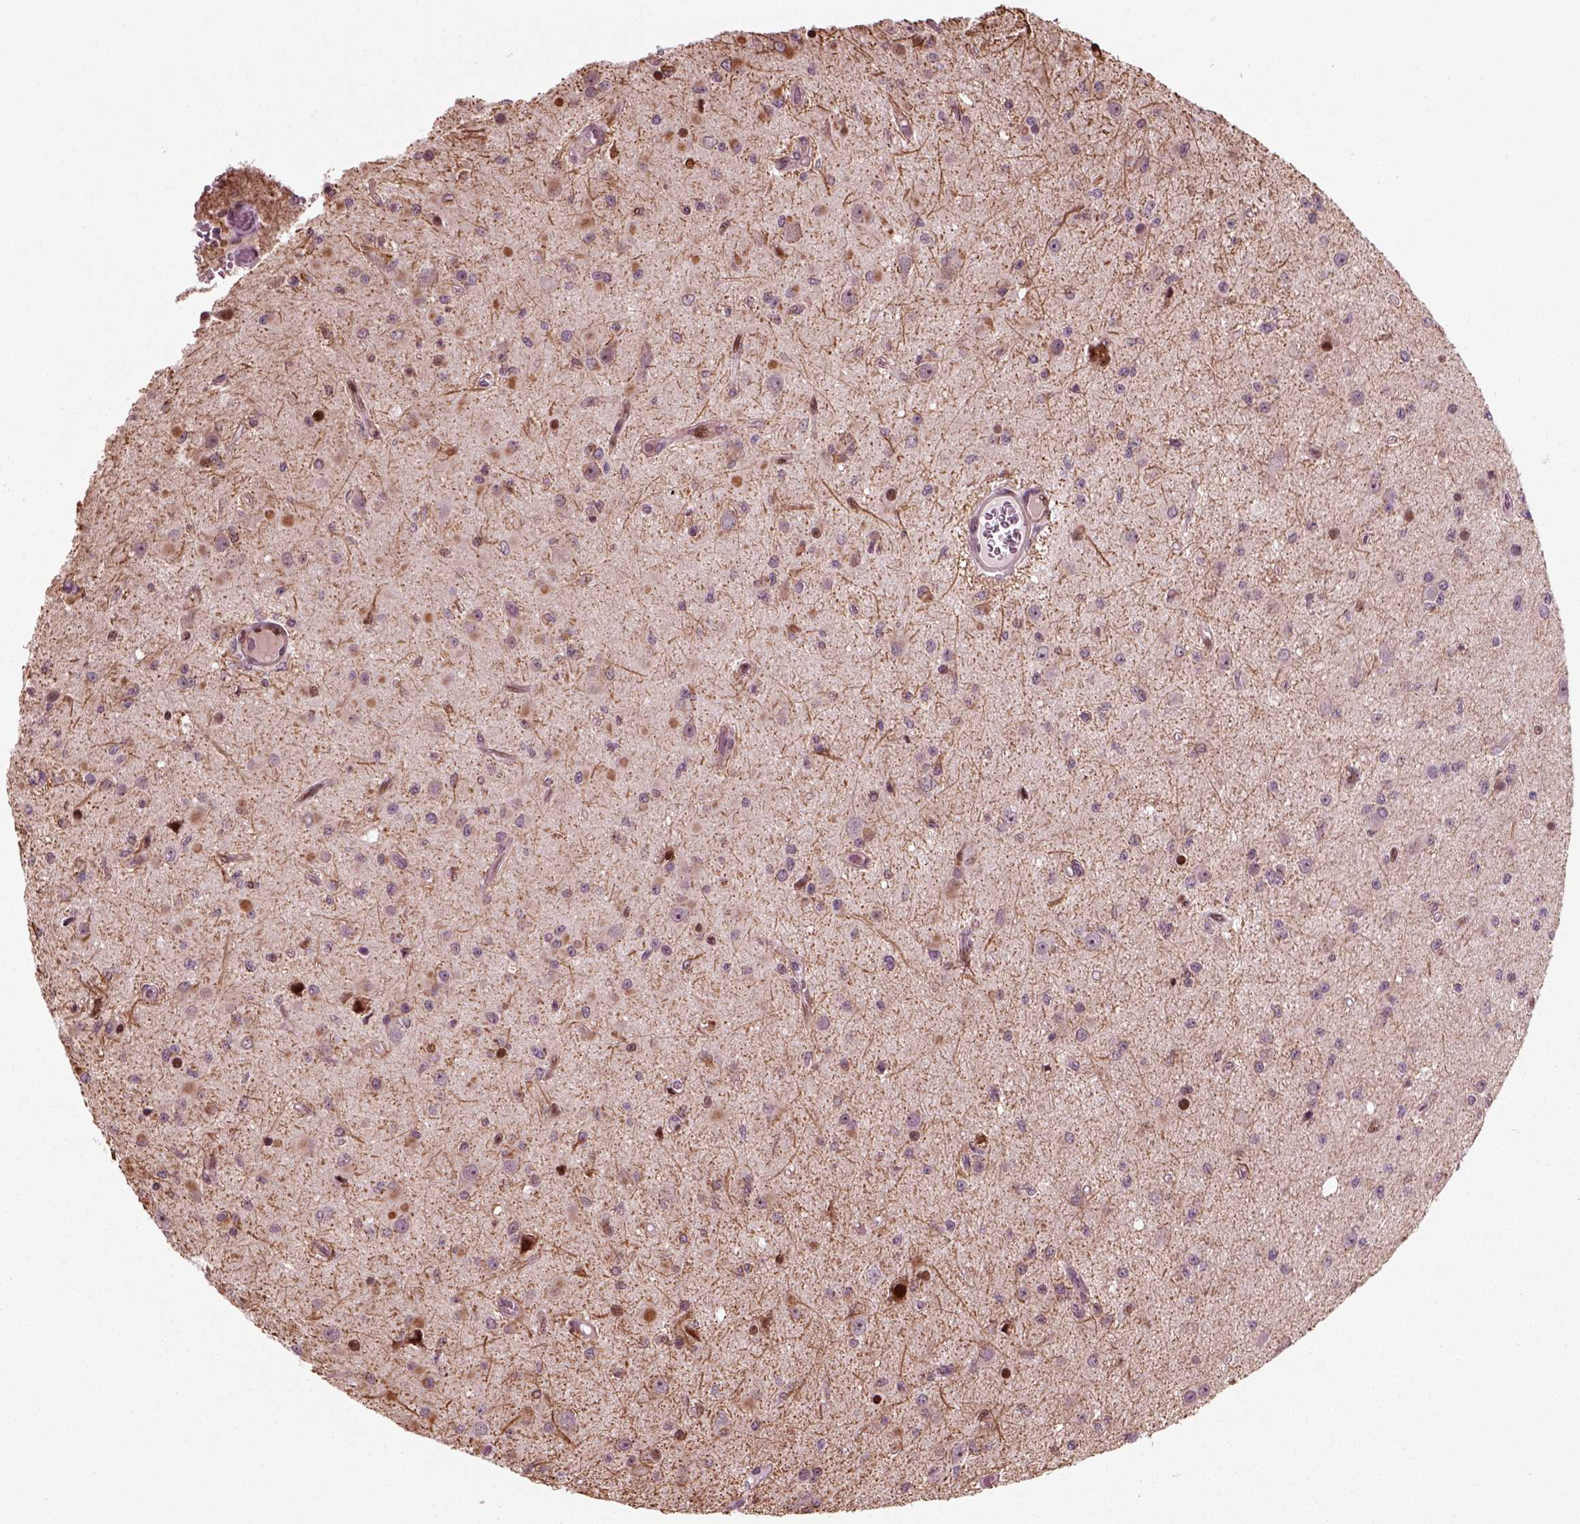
{"staining": {"intensity": "negative", "quantity": "none", "location": "none"}, "tissue": "glioma", "cell_type": "Tumor cells", "image_type": "cancer", "snomed": [{"axis": "morphology", "description": "Glioma, malignant, Low grade"}, {"axis": "topography", "description": "Brain"}], "caption": "Tumor cells show no significant staining in malignant glioma (low-grade).", "gene": "CDC14A", "patient": {"sex": "female", "age": 45}}